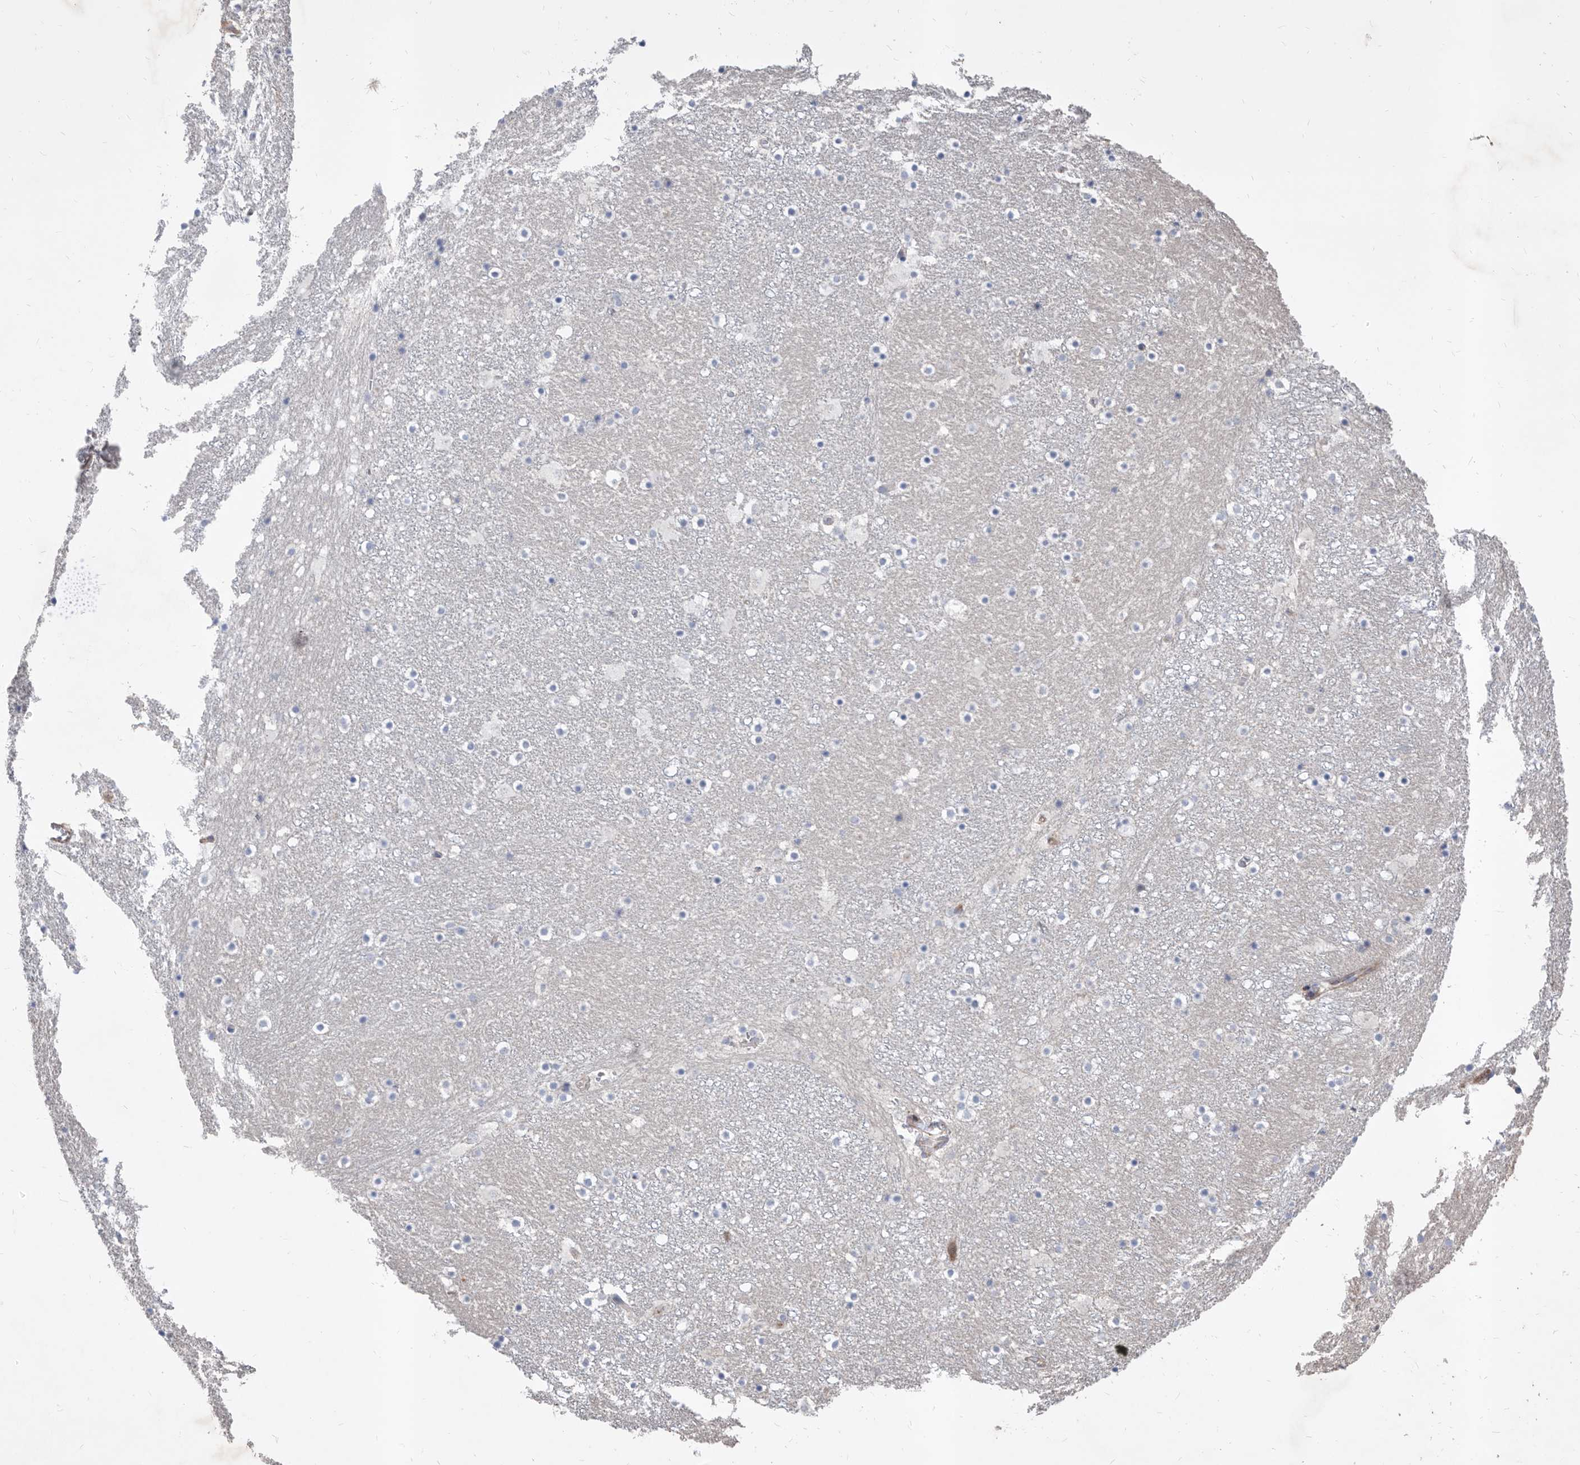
{"staining": {"intensity": "negative", "quantity": "none", "location": "none"}, "tissue": "caudate", "cell_type": "Glial cells", "image_type": "normal", "snomed": [{"axis": "morphology", "description": "Normal tissue, NOS"}, {"axis": "topography", "description": "Lateral ventricle wall"}], "caption": "This photomicrograph is of benign caudate stained with immunohistochemistry to label a protein in brown with the nuclei are counter-stained blue. There is no positivity in glial cells.", "gene": "ATP13A3", "patient": {"sex": "male", "age": 45}}